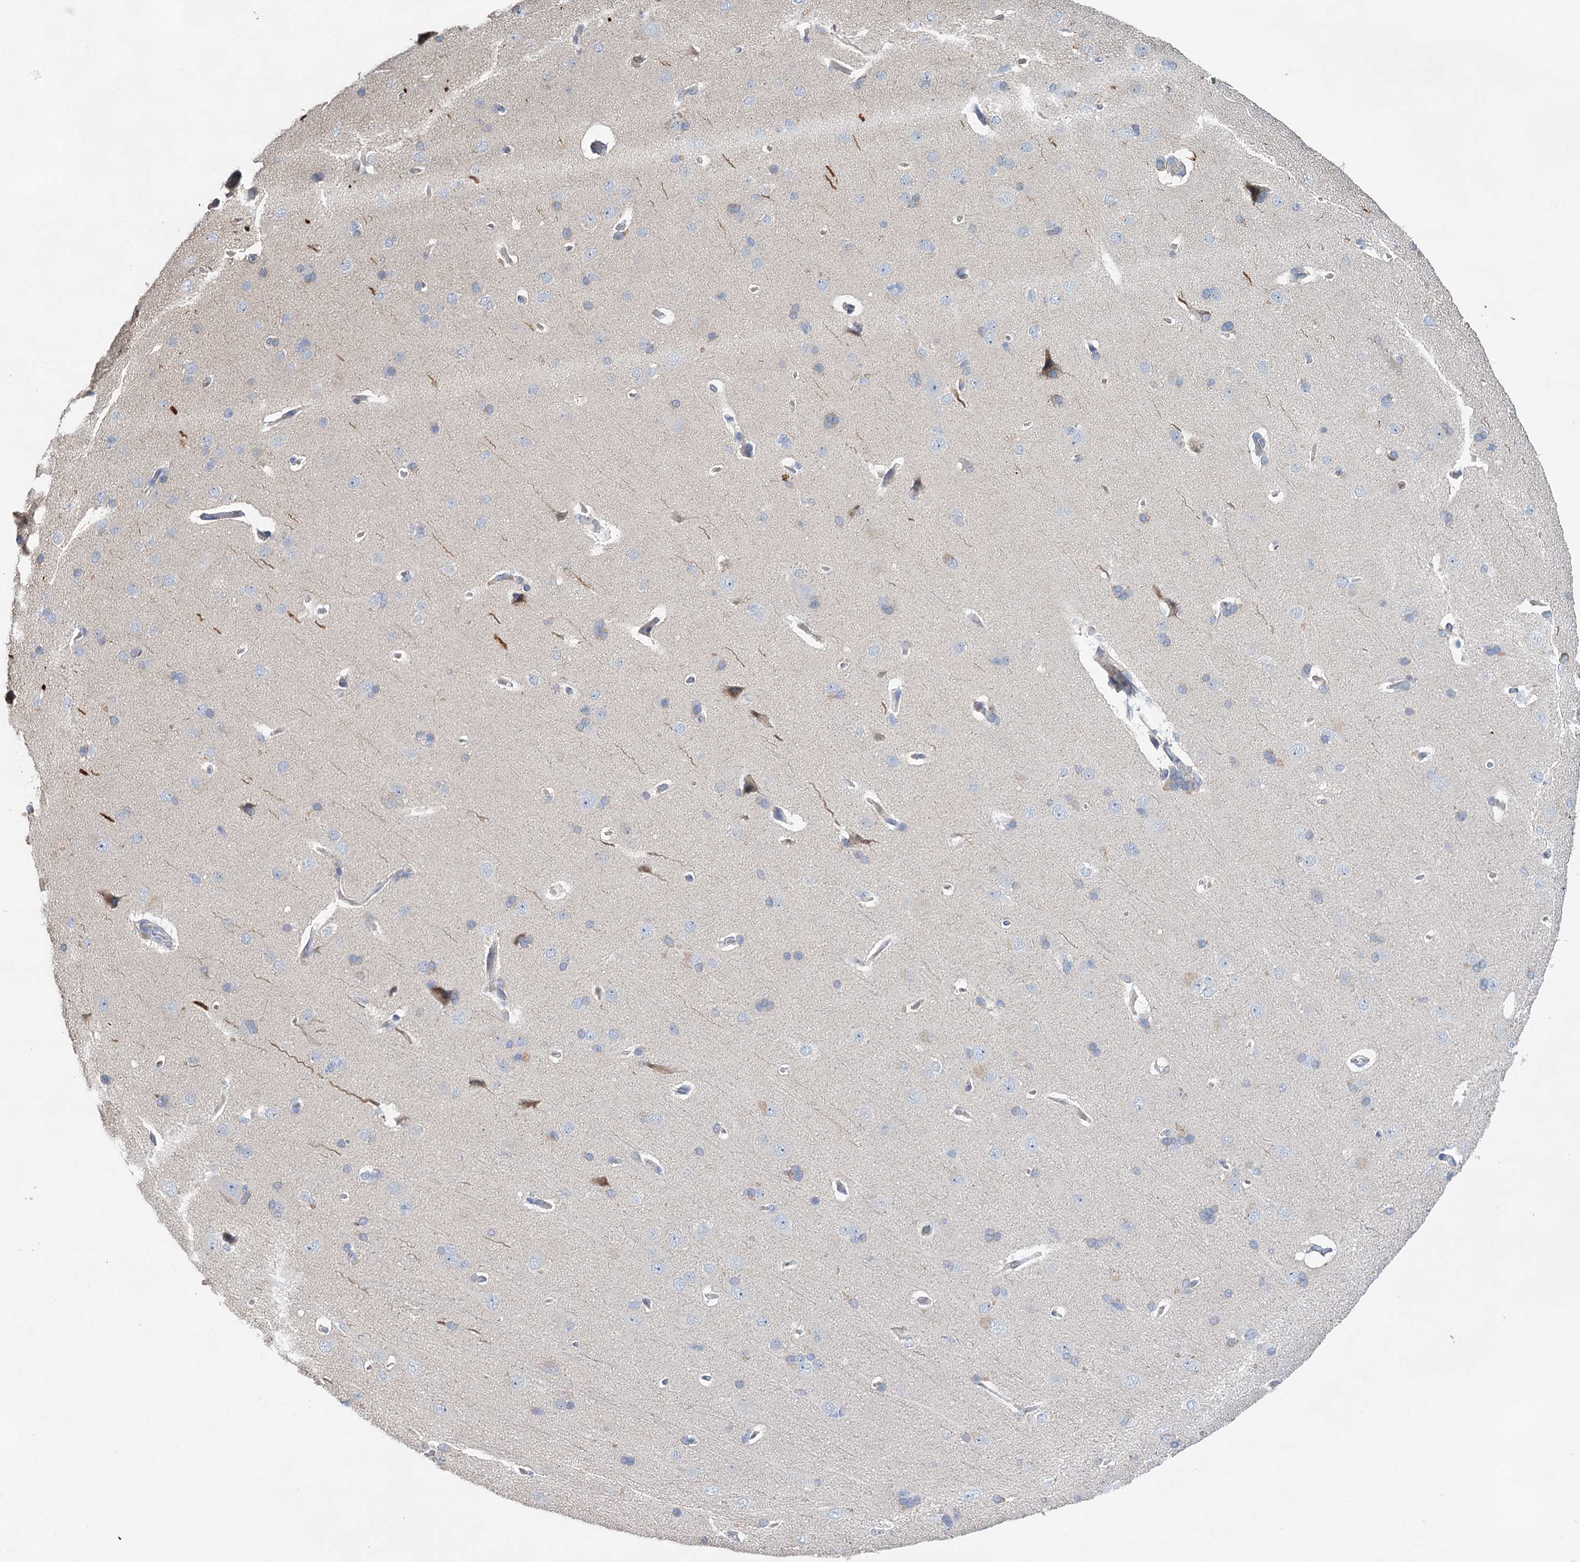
{"staining": {"intensity": "negative", "quantity": "none", "location": "none"}, "tissue": "cerebral cortex", "cell_type": "Endothelial cells", "image_type": "normal", "snomed": [{"axis": "morphology", "description": "Normal tissue, NOS"}, {"axis": "topography", "description": "Cerebral cortex"}], "caption": "Immunohistochemistry (IHC) micrograph of benign human cerebral cortex stained for a protein (brown), which shows no staining in endothelial cells. (Brightfield microscopy of DAB (3,3'-diaminobenzidine) IHC at high magnification).", "gene": "MYL6B", "patient": {"sex": "male", "age": 62}}